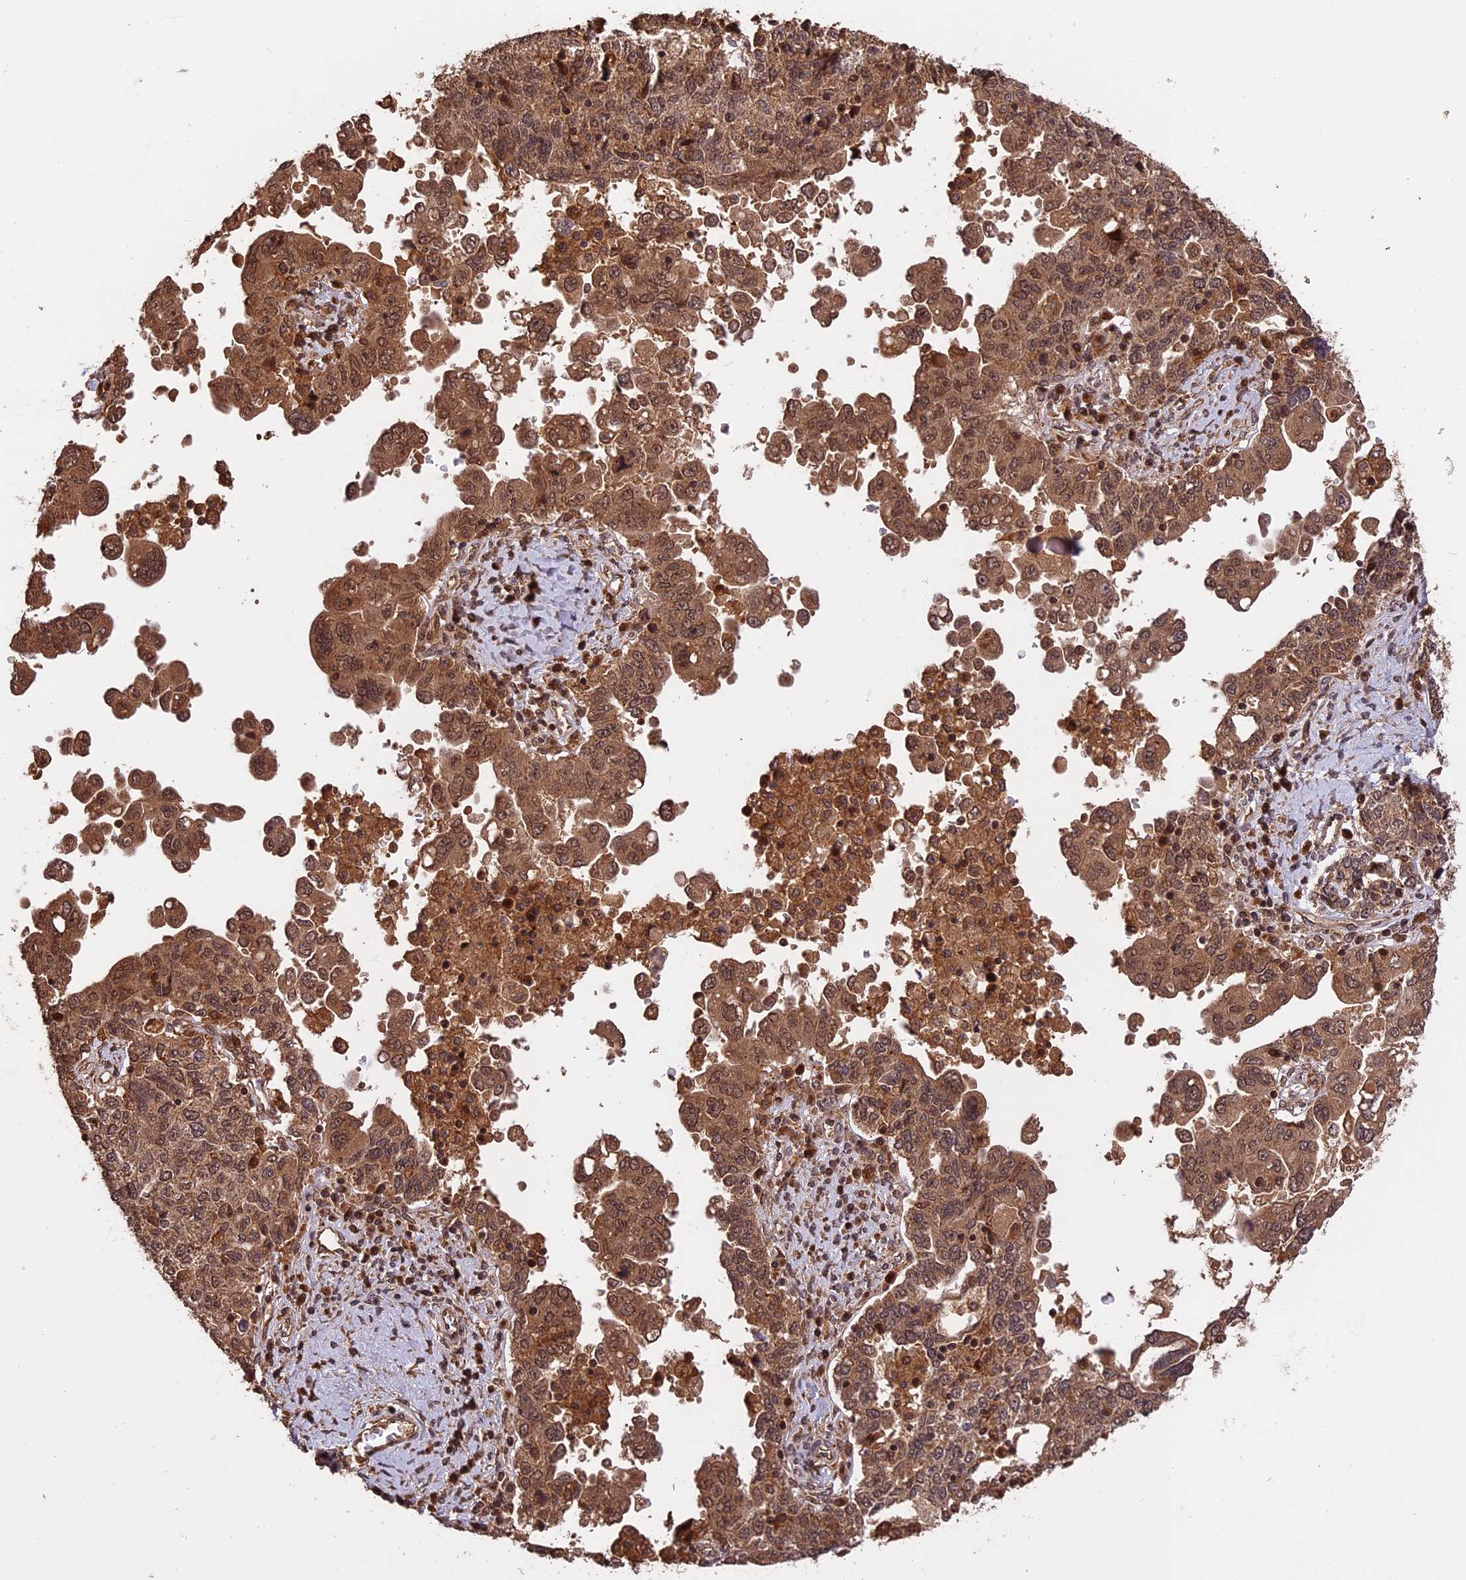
{"staining": {"intensity": "moderate", "quantity": ">75%", "location": "cytoplasmic/membranous,nuclear"}, "tissue": "ovarian cancer", "cell_type": "Tumor cells", "image_type": "cancer", "snomed": [{"axis": "morphology", "description": "Carcinoma, endometroid"}, {"axis": "topography", "description": "Ovary"}], "caption": "Moderate cytoplasmic/membranous and nuclear positivity is identified in about >75% of tumor cells in endometroid carcinoma (ovarian).", "gene": "ESCO1", "patient": {"sex": "female", "age": 62}}